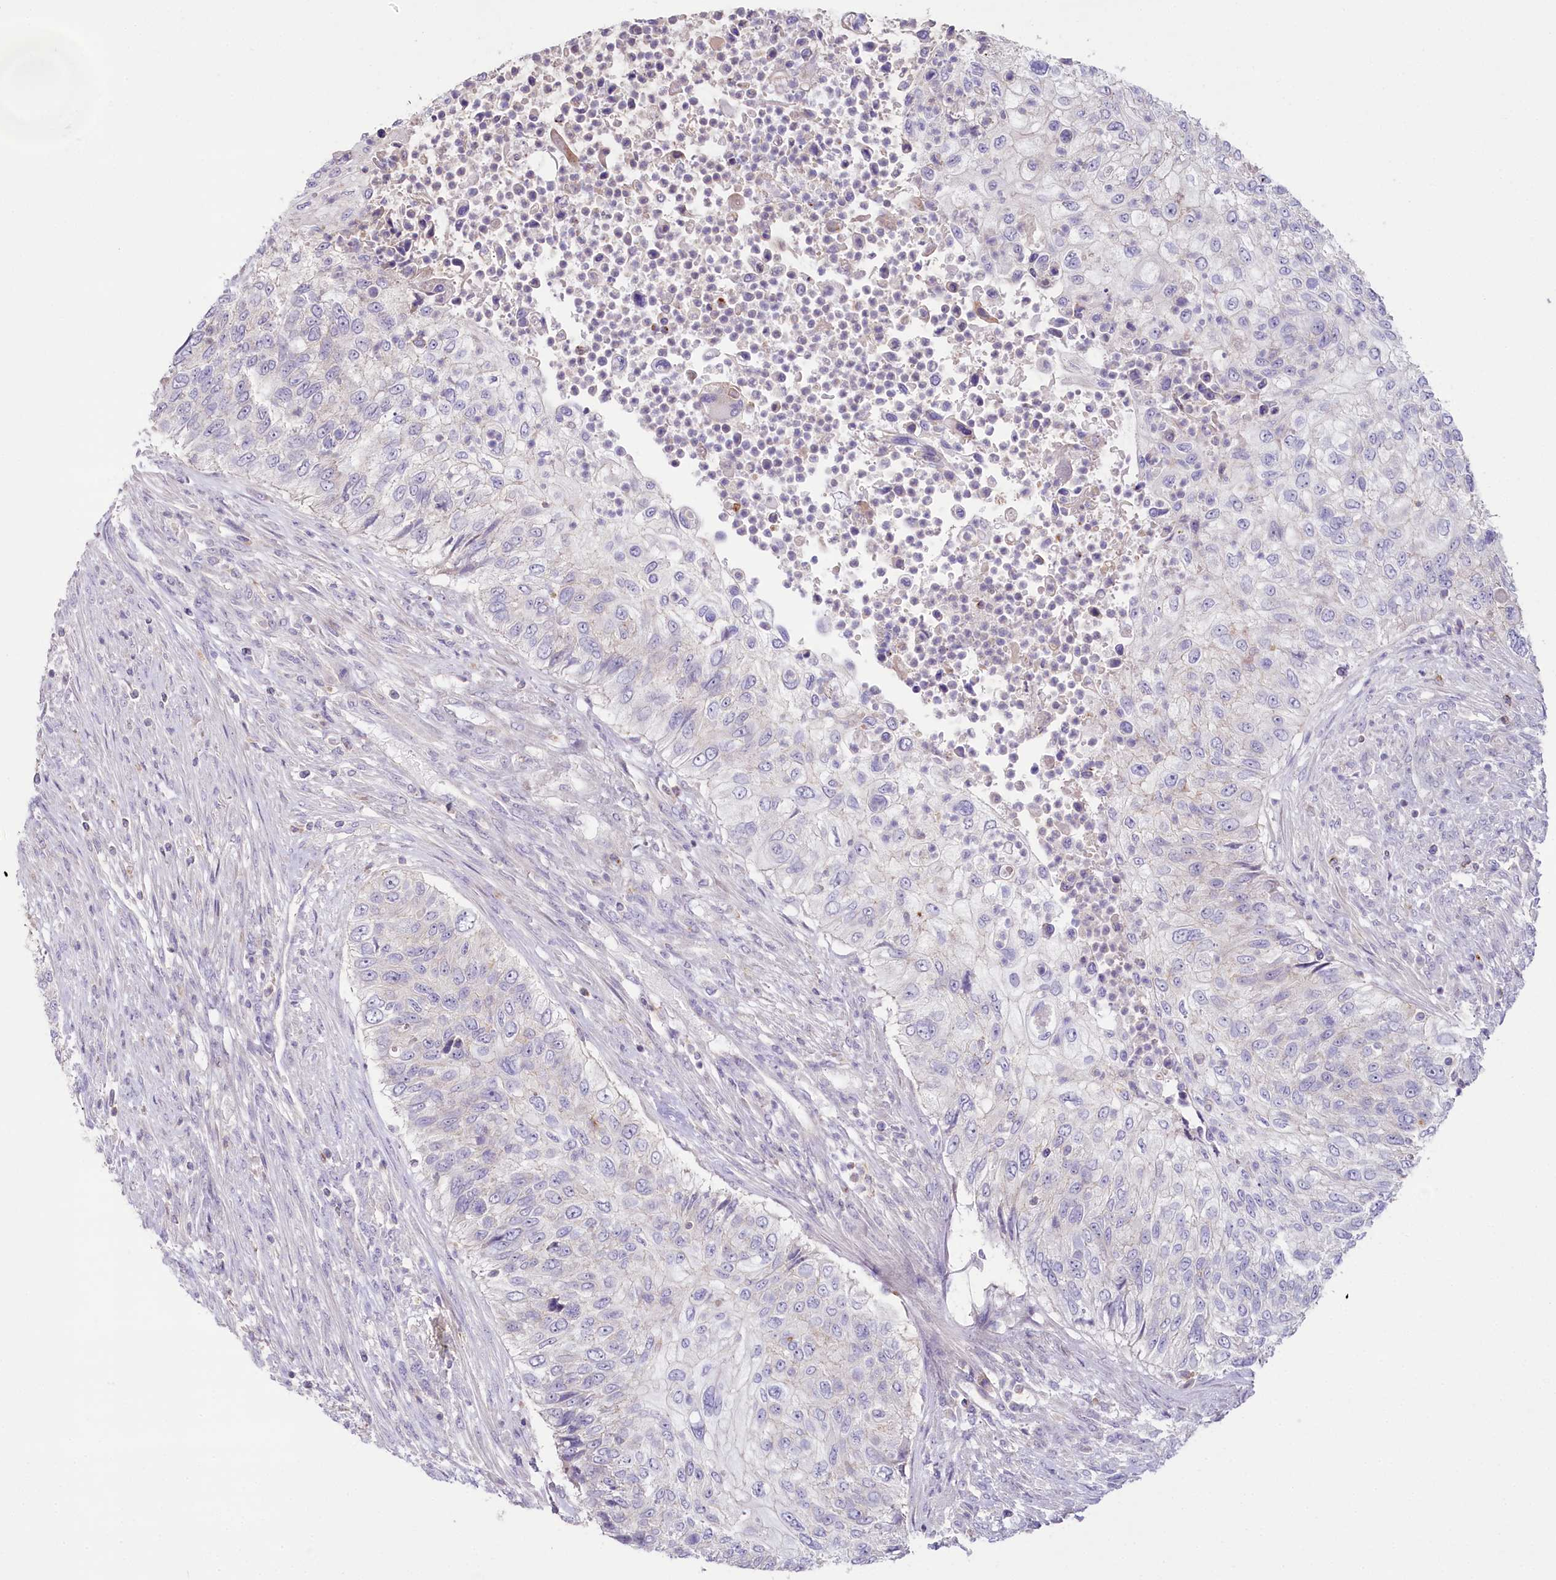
{"staining": {"intensity": "negative", "quantity": "none", "location": "none"}, "tissue": "urothelial cancer", "cell_type": "Tumor cells", "image_type": "cancer", "snomed": [{"axis": "morphology", "description": "Urothelial carcinoma, High grade"}, {"axis": "topography", "description": "Urinary bladder"}], "caption": "DAB (3,3'-diaminobenzidine) immunohistochemical staining of urothelial cancer displays no significant staining in tumor cells.", "gene": "SLC6A11", "patient": {"sex": "female", "age": 60}}